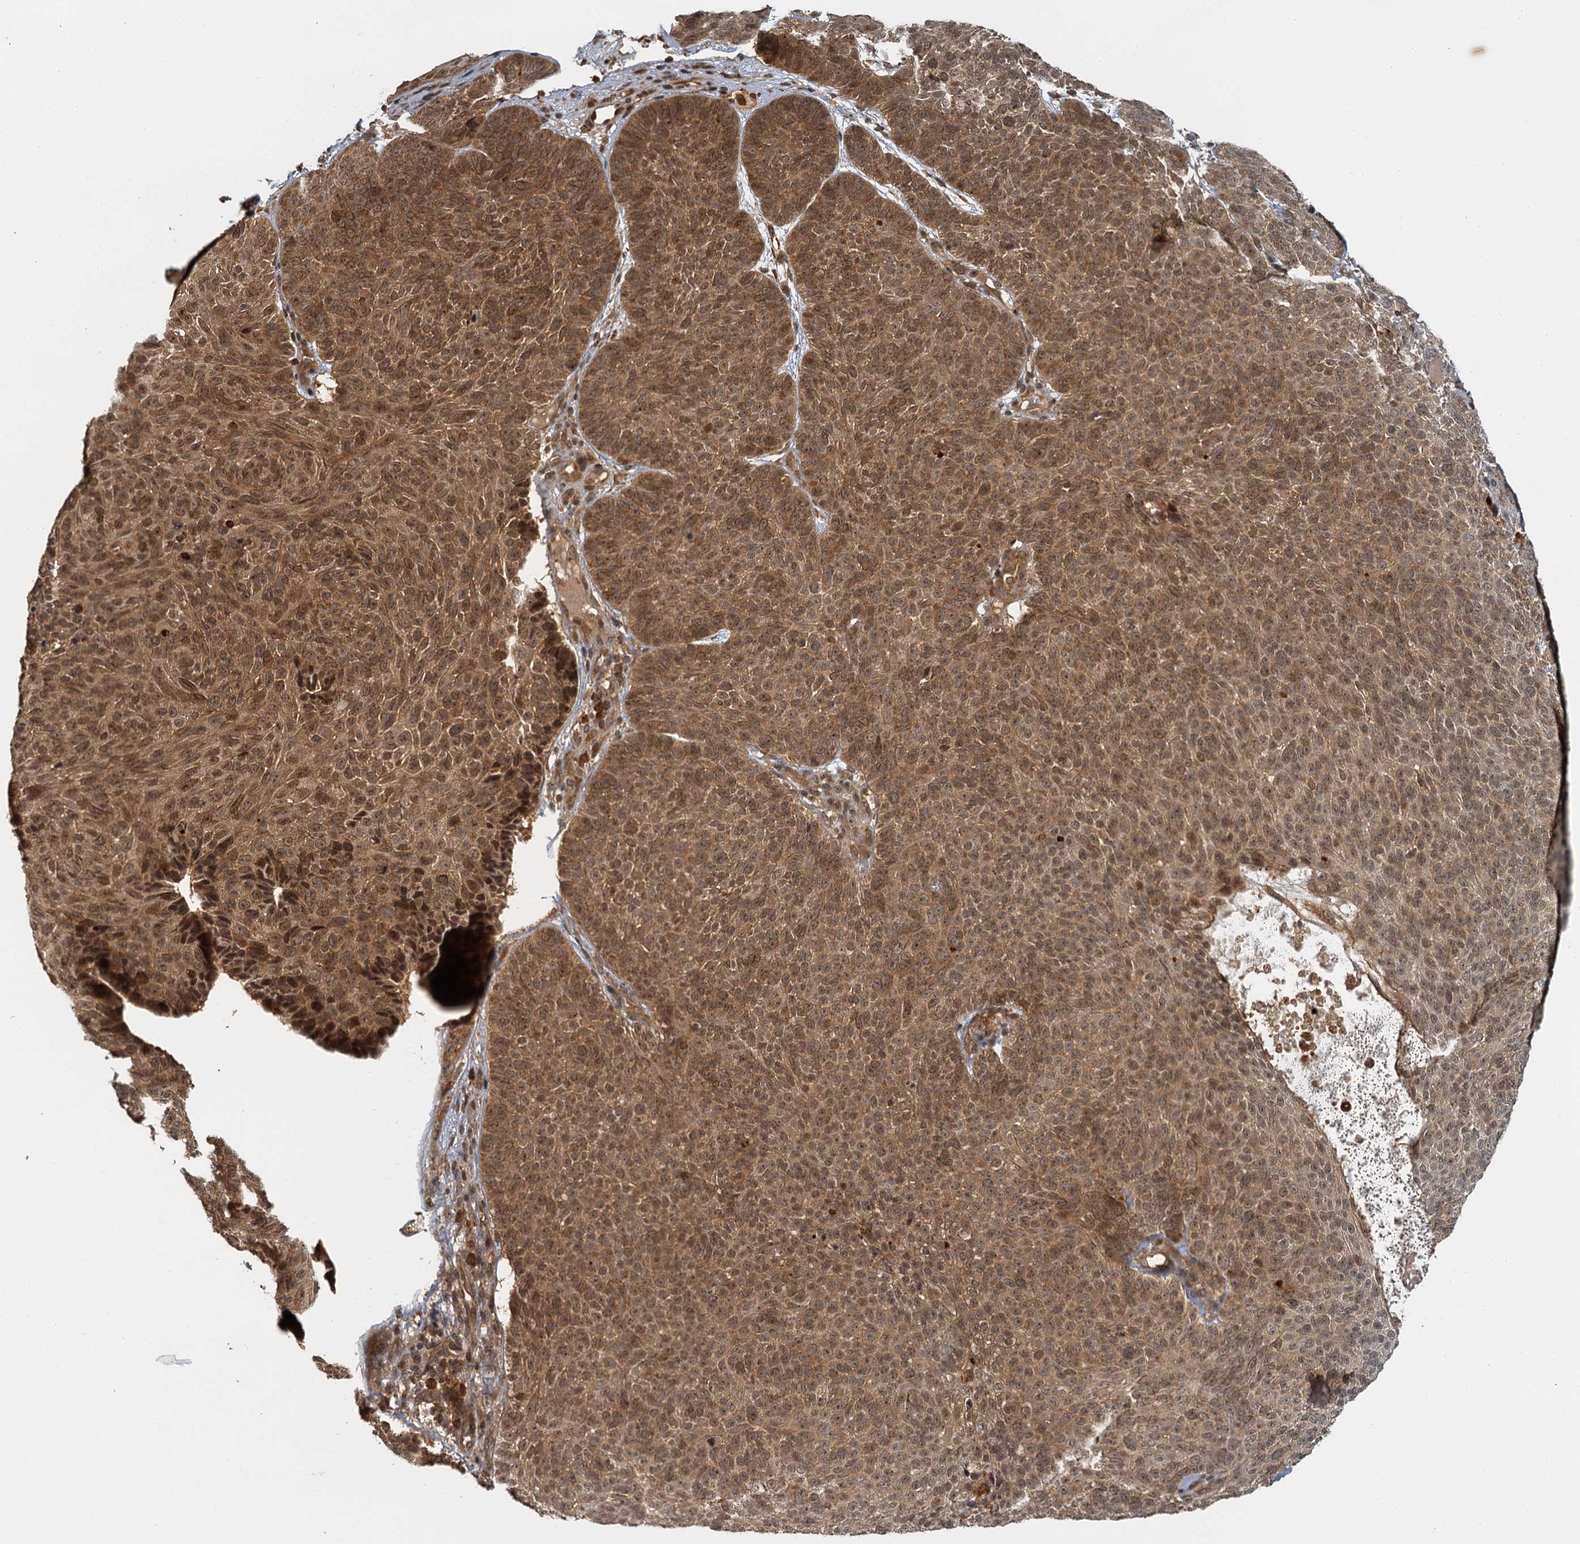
{"staining": {"intensity": "moderate", "quantity": ">75%", "location": "cytoplasmic/membranous,nuclear"}, "tissue": "skin cancer", "cell_type": "Tumor cells", "image_type": "cancer", "snomed": [{"axis": "morphology", "description": "Basal cell carcinoma"}, {"axis": "topography", "description": "Skin"}], "caption": "Skin cancer stained with immunohistochemistry demonstrates moderate cytoplasmic/membranous and nuclear staining in approximately >75% of tumor cells. (Stains: DAB in brown, nuclei in blue, Microscopy: brightfield microscopy at high magnification).", "gene": "ZNF549", "patient": {"sex": "male", "age": 85}}